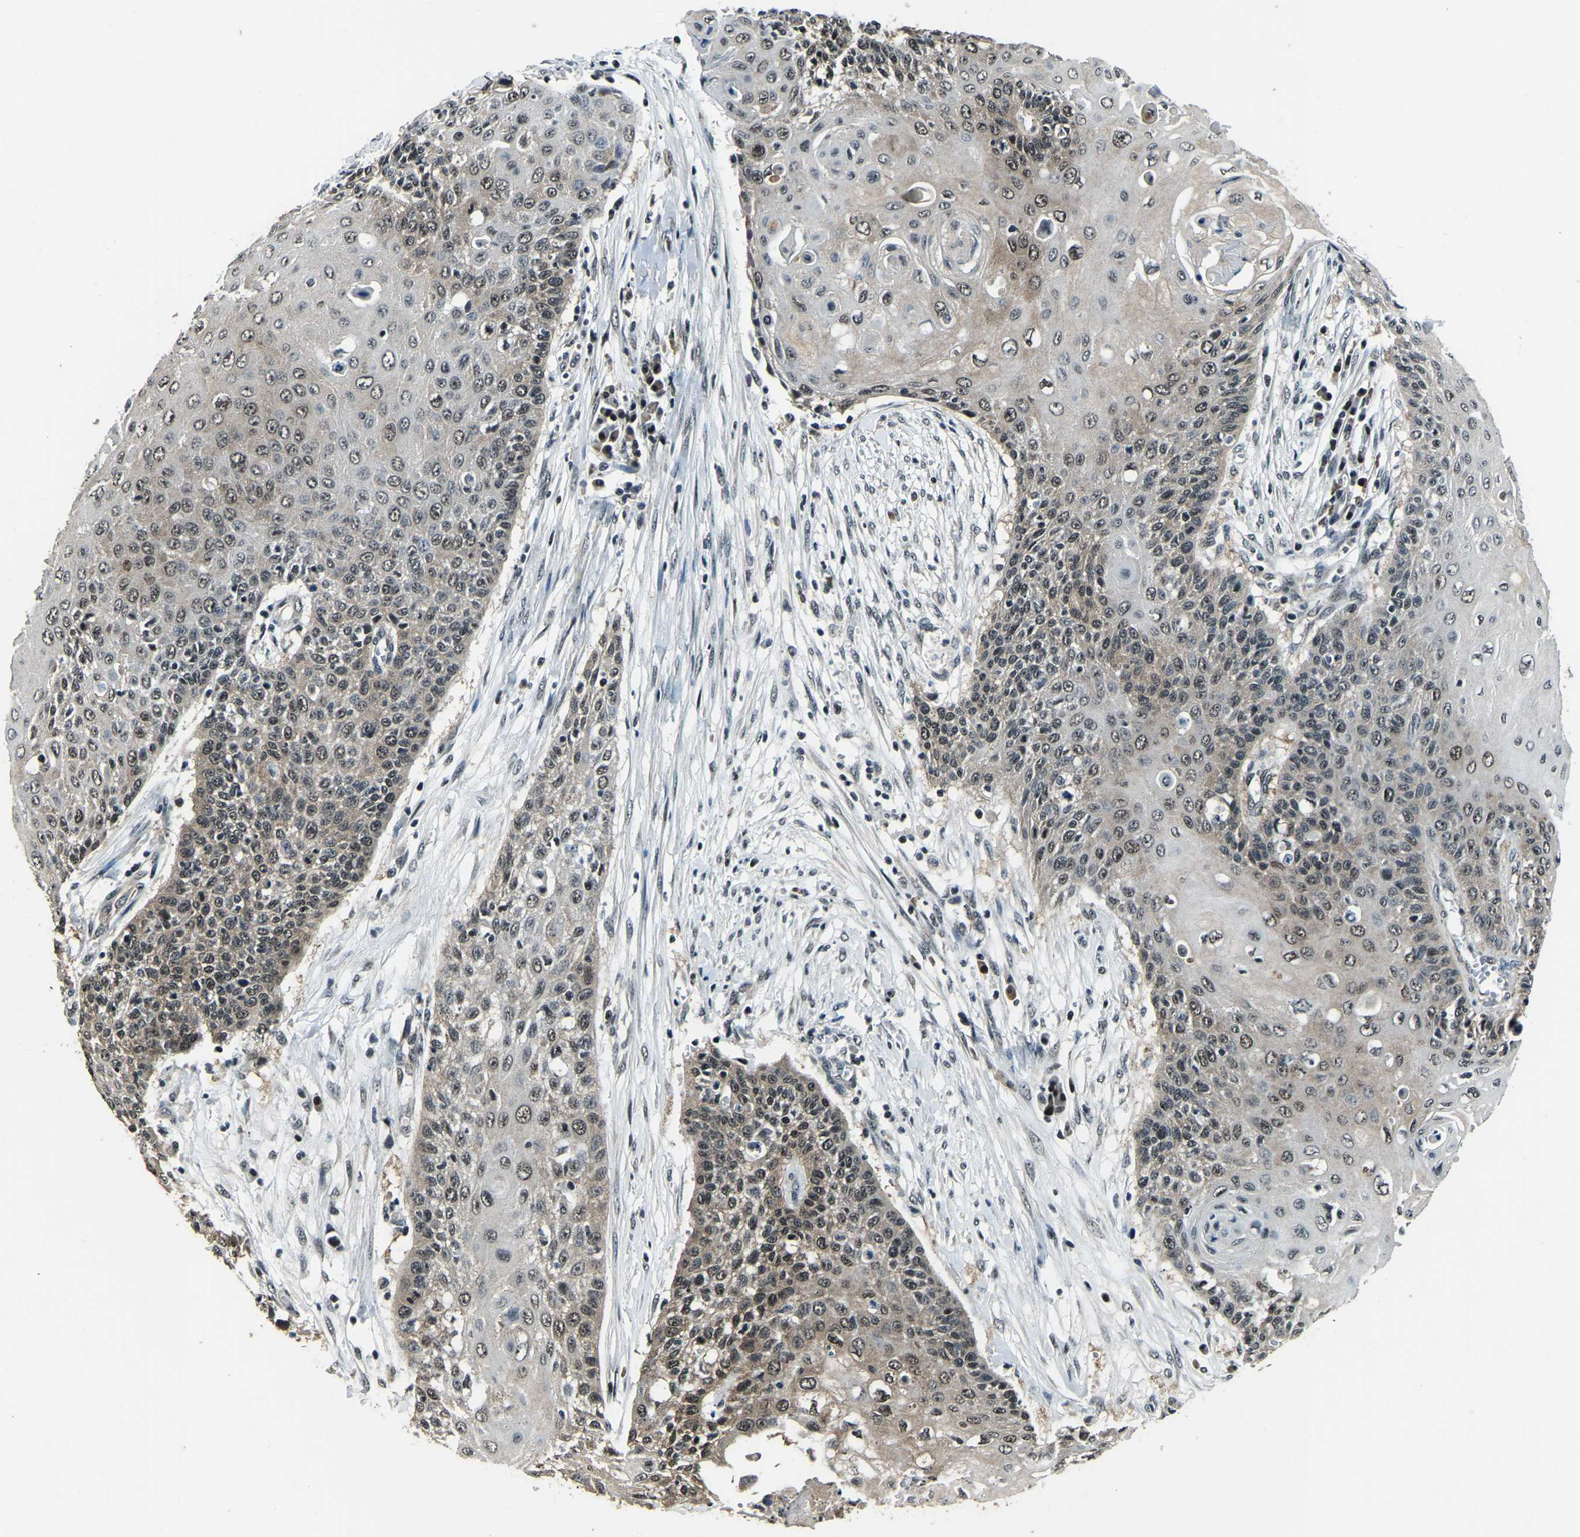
{"staining": {"intensity": "weak", "quantity": "25%-75%", "location": "cytoplasmic/membranous"}, "tissue": "cervical cancer", "cell_type": "Tumor cells", "image_type": "cancer", "snomed": [{"axis": "morphology", "description": "Squamous cell carcinoma, NOS"}, {"axis": "topography", "description": "Cervix"}], "caption": "Immunohistochemical staining of human cervical squamous cell carcinoma exhibits low levels of weak cytoplasmic/membranous positivity in about 25%-75% of tumor cells.", "gene": "ANKIB1", "patient": {"sex": "female", "age": 39}}